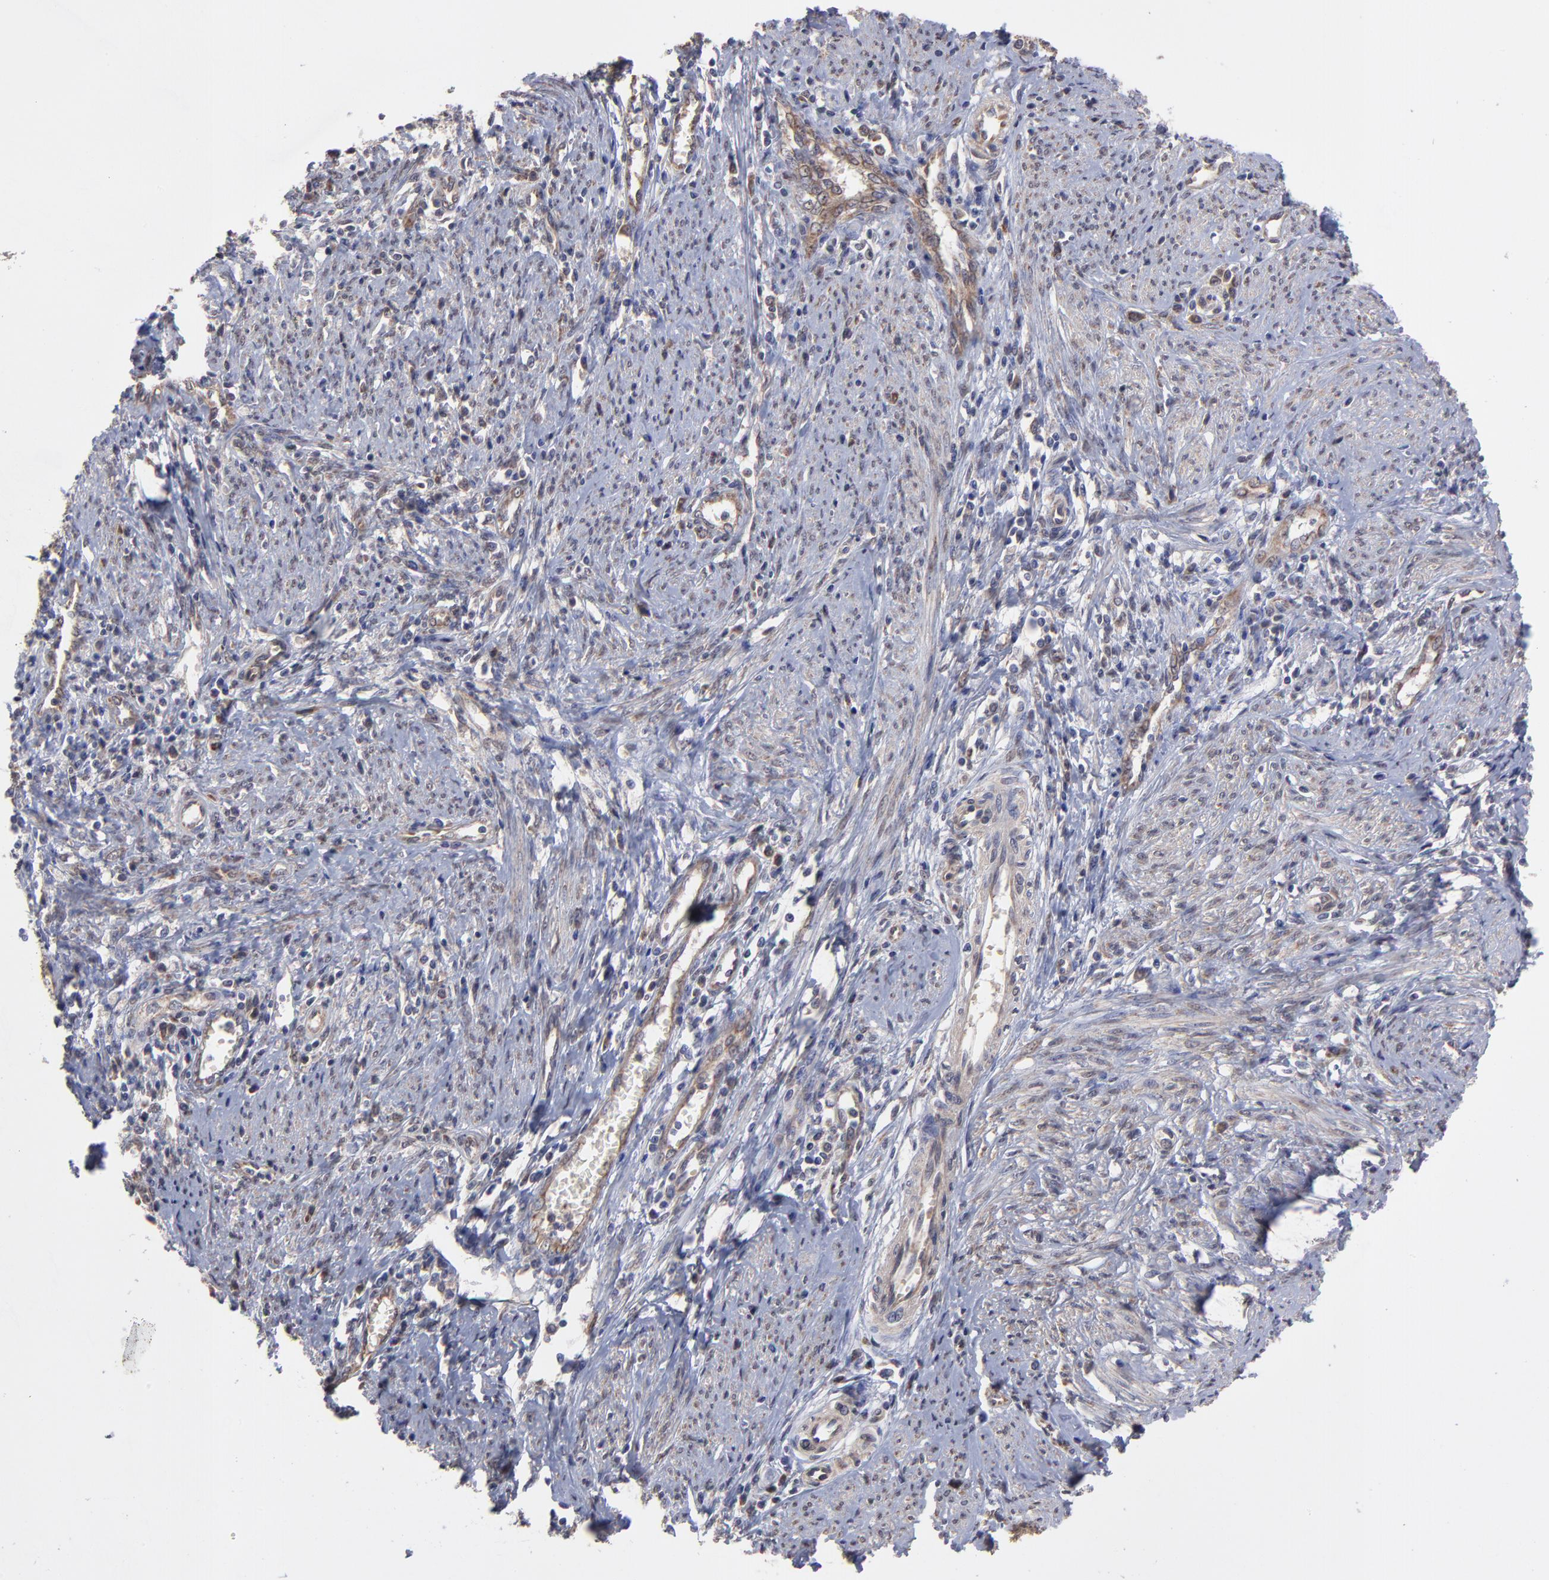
{"staining": {"intensity": "moderate", "quantity": "25%-75%", "location": "cytoplasmic/membranous"}, "tissue": "cervical cancer", "cell_type": "Tumor cells", "image_type": "cancer", "snomed": [{"axis": "morphology", "description": "Adenocarcinoma, NOS"}, {"axis": "topography", "description": "Cervix"}], "caption": "Immunohistochemical staining of cervical cancer (adenocarcinoma) shows medium levels of moderate cytoplasmic/membranous expression in approximately 25%-75% of tumor cells.", "gene": "UBE2H", "patient": {"sex": "female", "age": 36}}